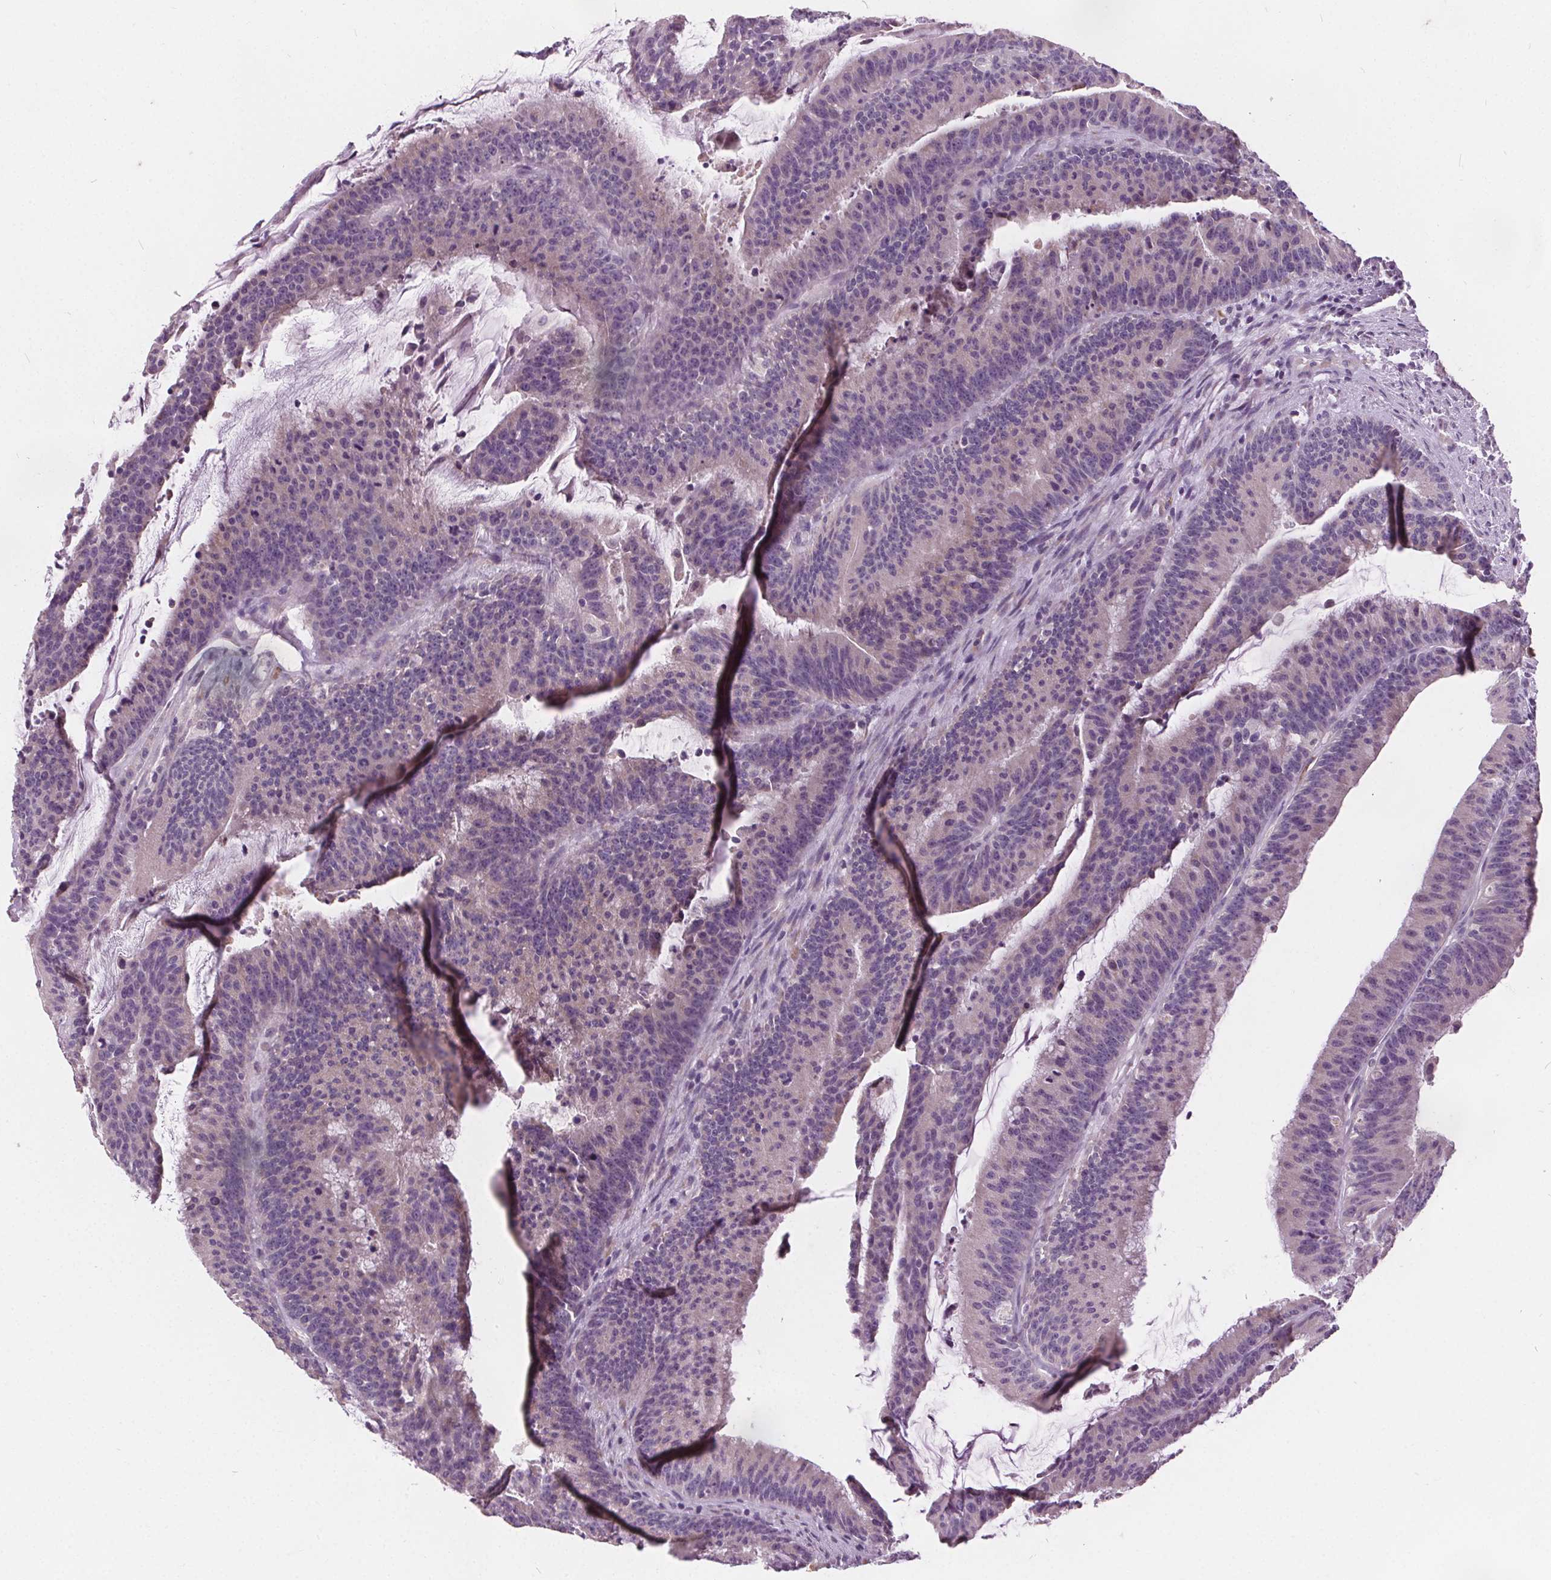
{"staining": {"intensity": "negative", "quantity": "none", "location": "none"}, "tissue": "colorectal cancer", "cell_type": "Tumor cells", "image_type": "cancer", "snomed": [{"axis": "morphology", "description": "Adenocarcinoma, NOS"}, {"axis": "topography", "description": "Colon"}], "caption": "Adenocarcinoma (colorectal) was stained to show a protein in brown. There is no significant positivity in tumor cells.", "gene": "ACOX2", "patient": {"sex": "female", "age": 78}}